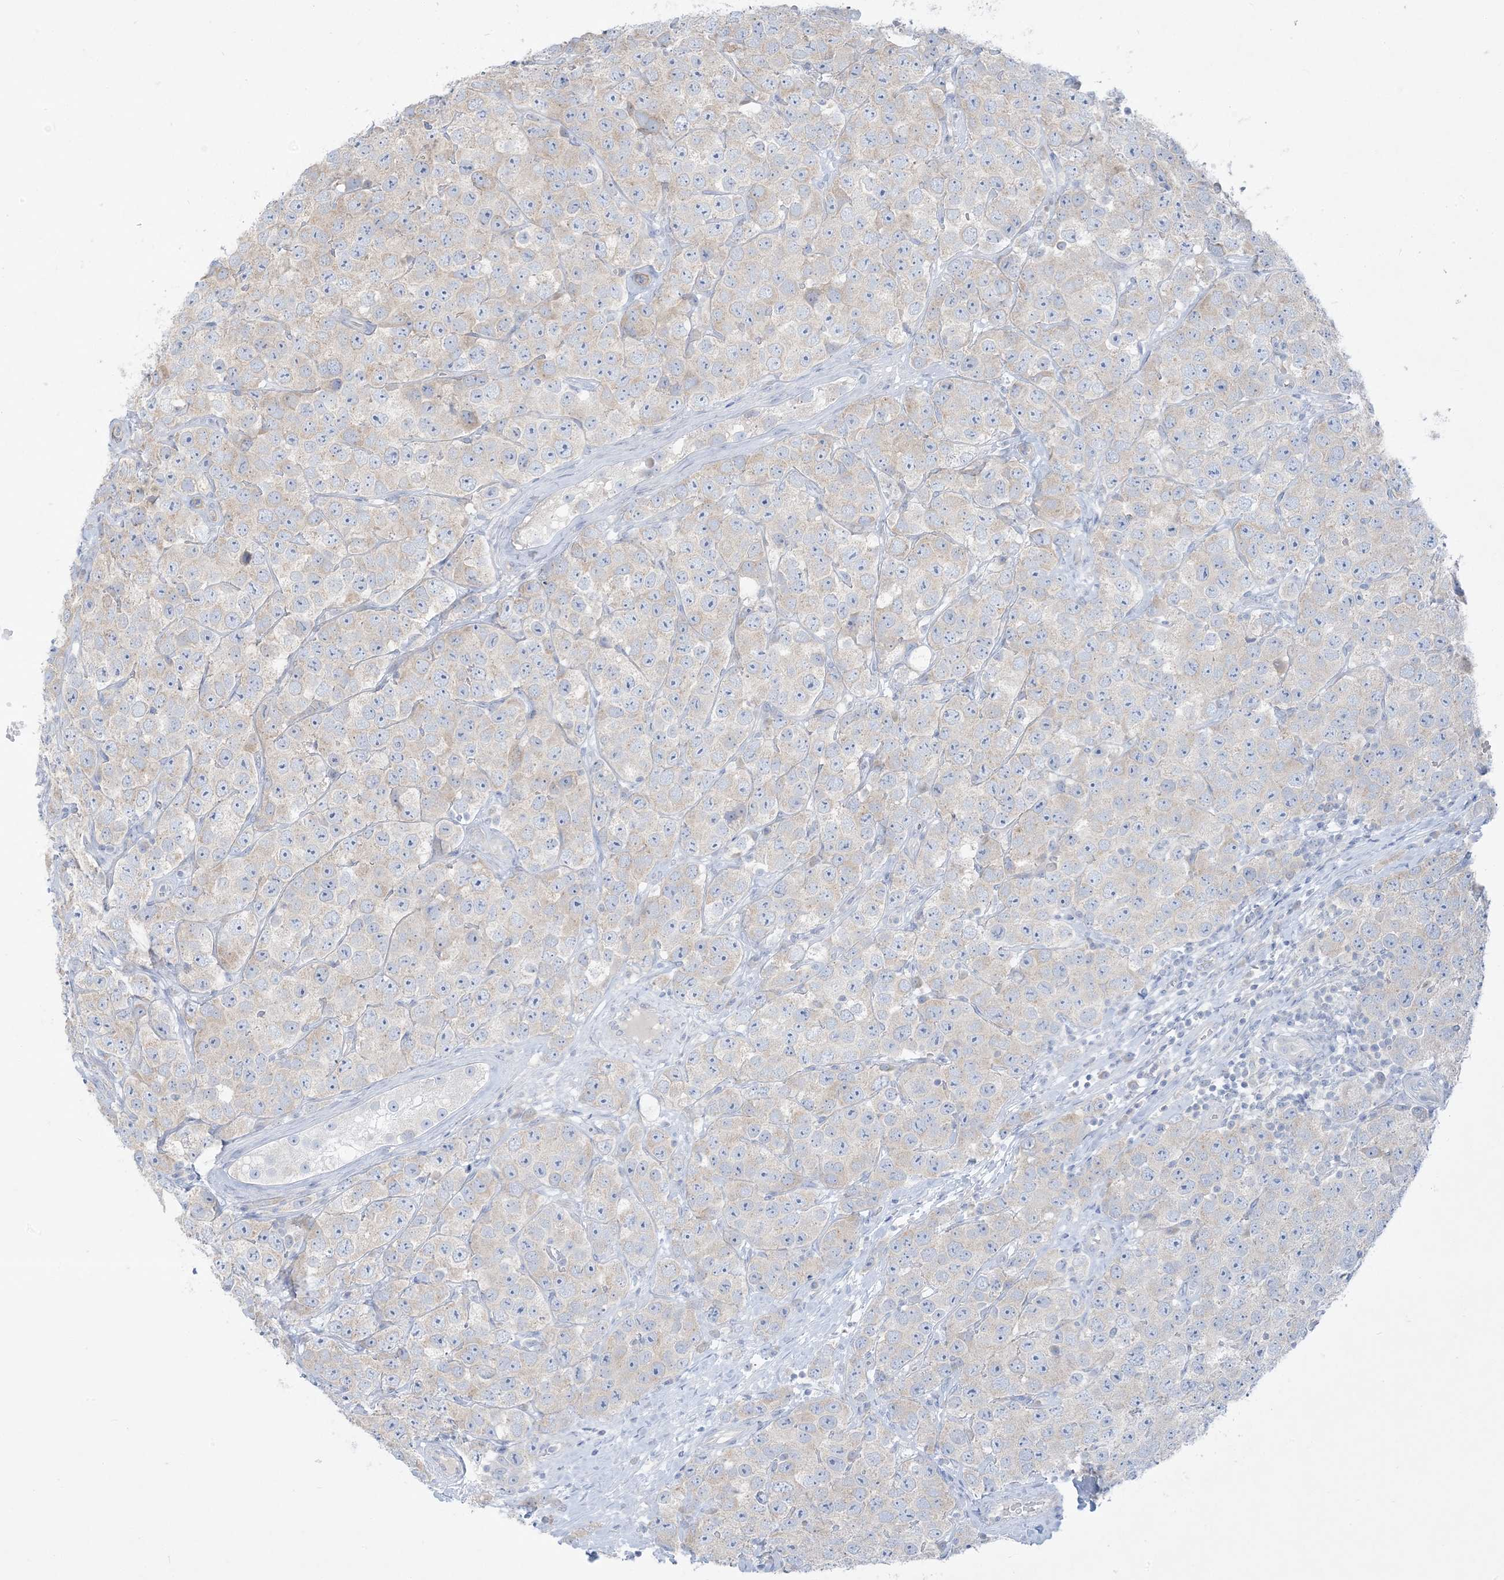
{"staining": {"intensity": "negative", "quantity": "none", "location": "none"}, "tissue": "testis cancer", "cell_type": "Tumor cells", "image_type": "cancer", "snomed": [{"axis": "morphology", "description": "Seminoma, NOS"}, {"axis": "topography", "description": "Testis"}], "caption": "This is a image of immunohistochemistry (IHC) staining of testis cancer, which shows no staining in tumor cells. Brightfield microscopy of IHC stained with DAB (3,3'-diaminobenzidine) (brown) and hematoxylin (blue), captured at high magnification.", "gene": "FAM184A", "patient": {"sex": "male", "age": 28}}